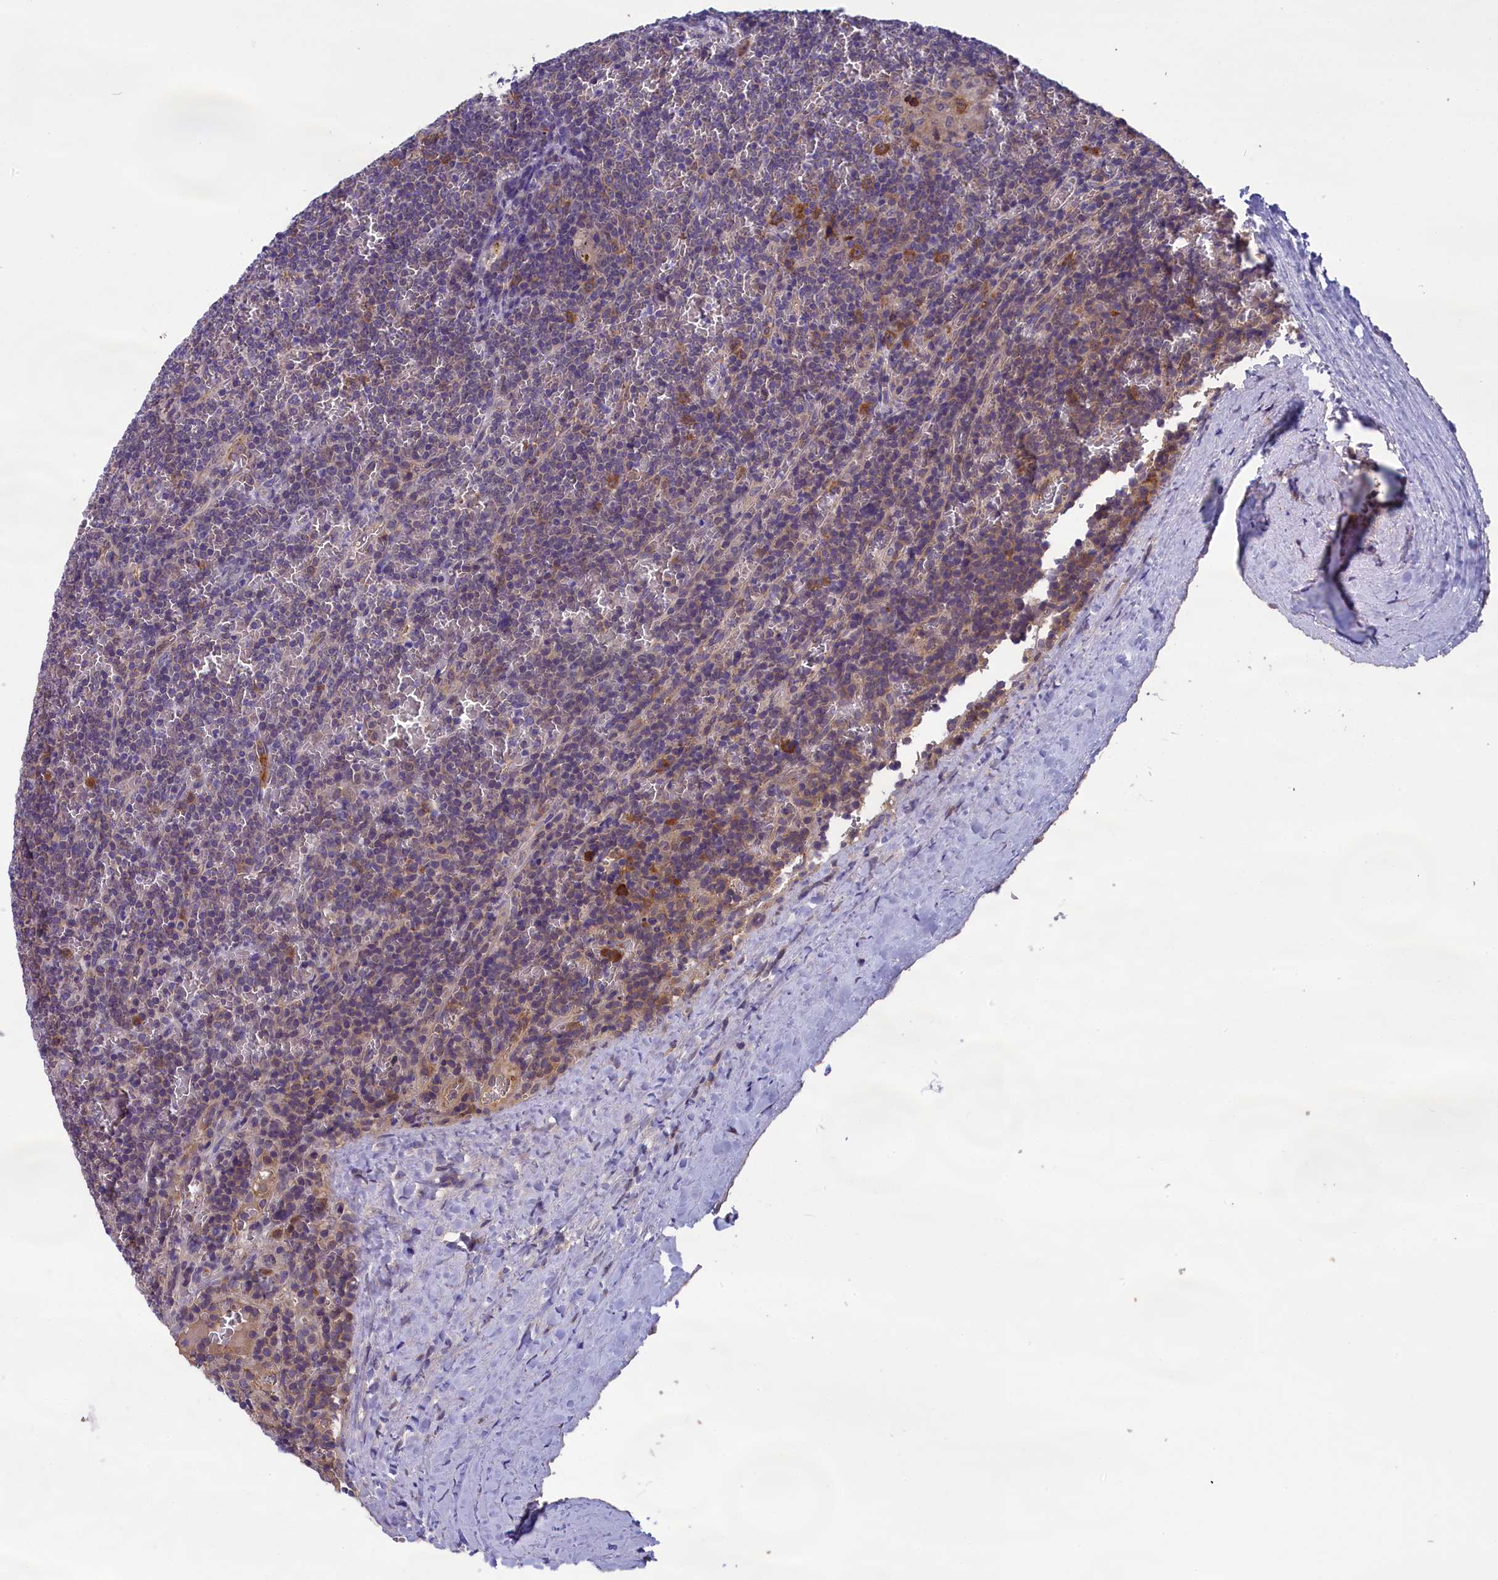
{"staining": {"intensity": "negative", "quantity": "none", "location": "none"}, "tissue": "lymphoma", "cell_type": "Tumor cells", "image_type": "cancer", "snomed": [{"axis": "morphology", "description": "Malignant lymphoma, non-Hodgkin's type, Low grade"}, {"axis": "topography", "description": "Spleen"}], "caption": "This is an immunohistochemistry (IHC) micrograph of human low-grade malignant lymphoma, non-Hodgkin's type. There is no expression in tumor cells.", "gene": "ABCC8", "patient": {"sex": "female", "age": 19}}